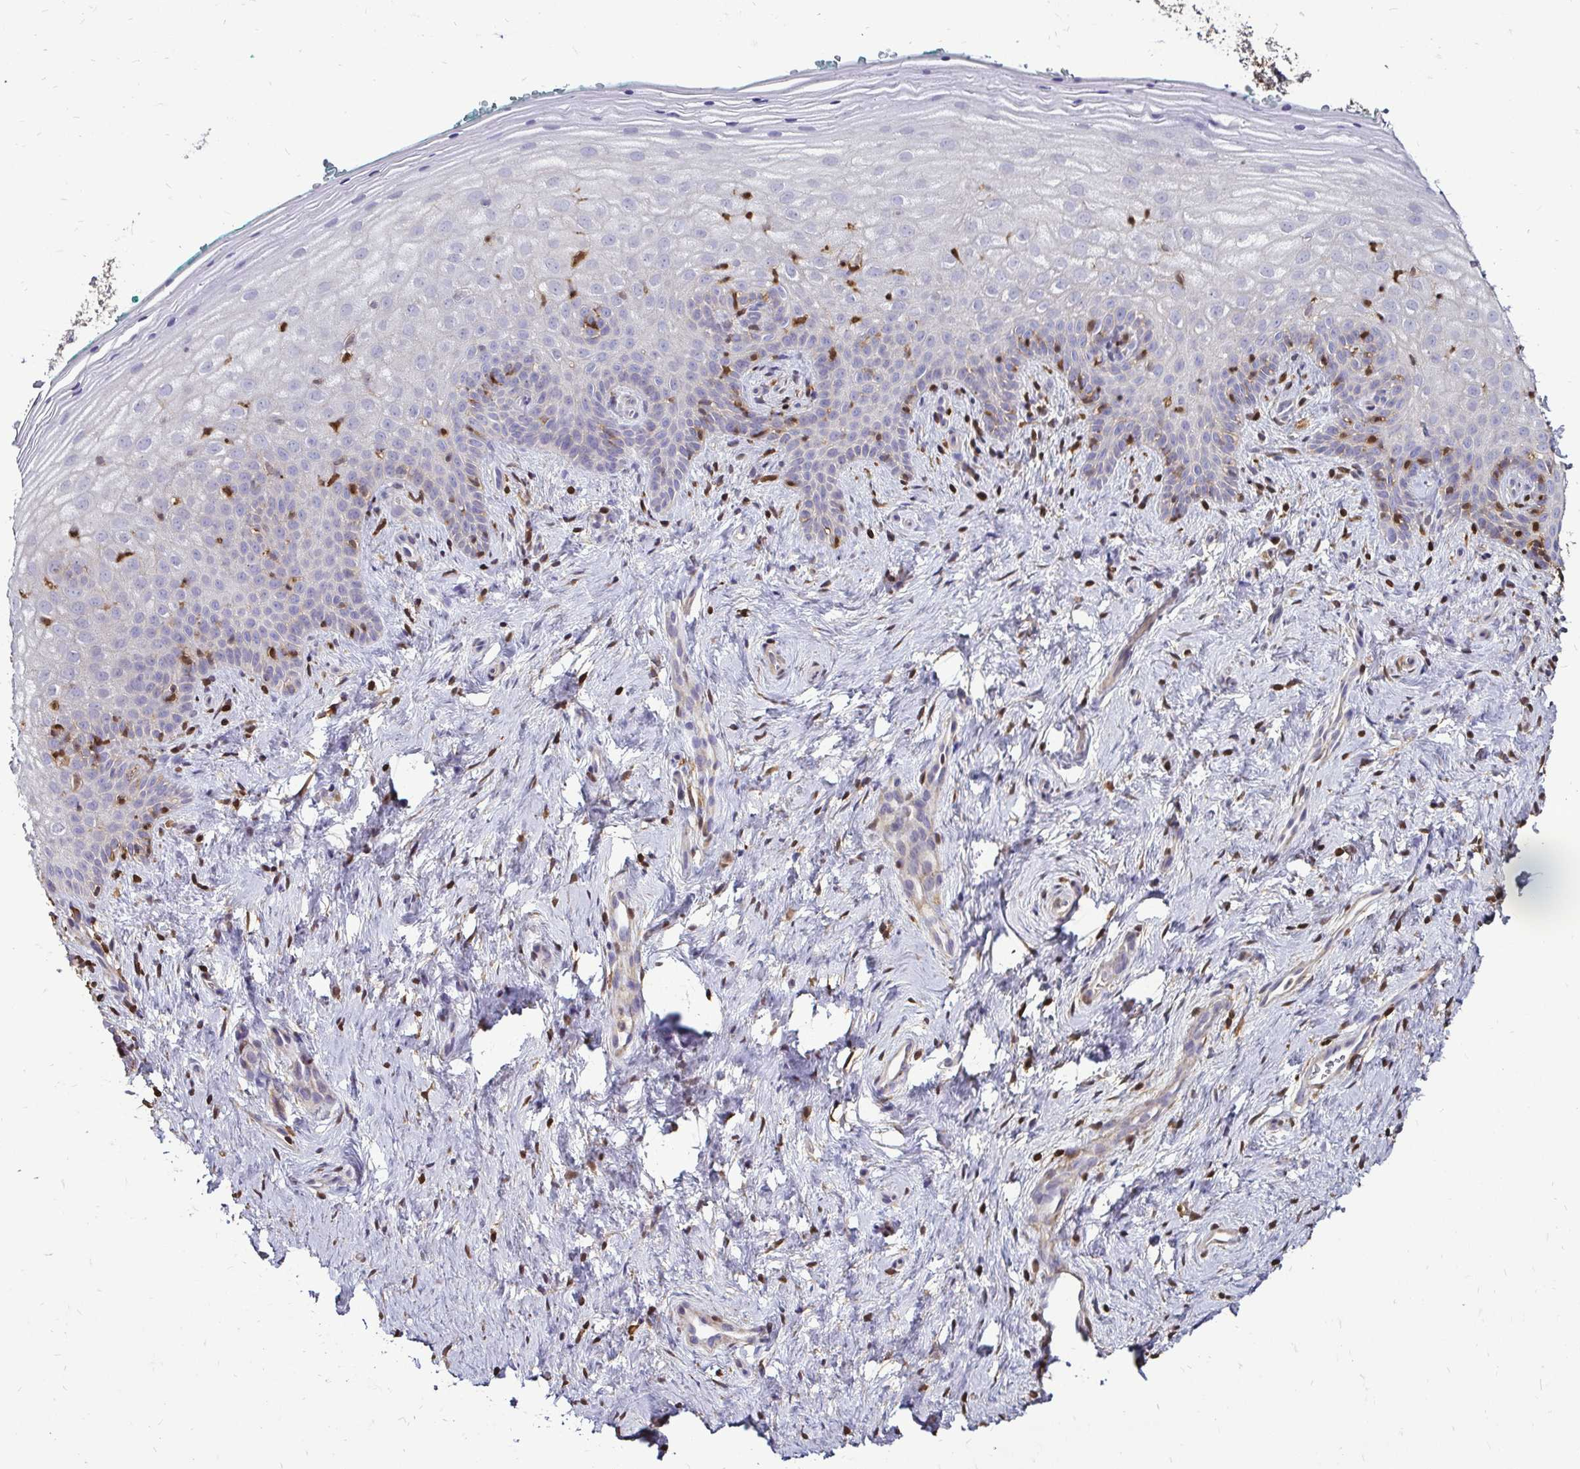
{"staining": {"intensity": "negative", "quantity": "none", "location": "none"}, "tissue": "vagina", "cell_type": "Squamous epithelial cells", "image_type": "normal", "snomed": [{"axis": "morphology", "description": "Normal tissue, NOS"}, {"axis": "topography", "description": "Vagina"}], "caption": "This is an immunohistochemistry (IHC) image of normal human vagina. There is no positivity in squamous epithelial cells.", "gene": "ZFP1", "patient": {"sex": "female", "age": 45}}